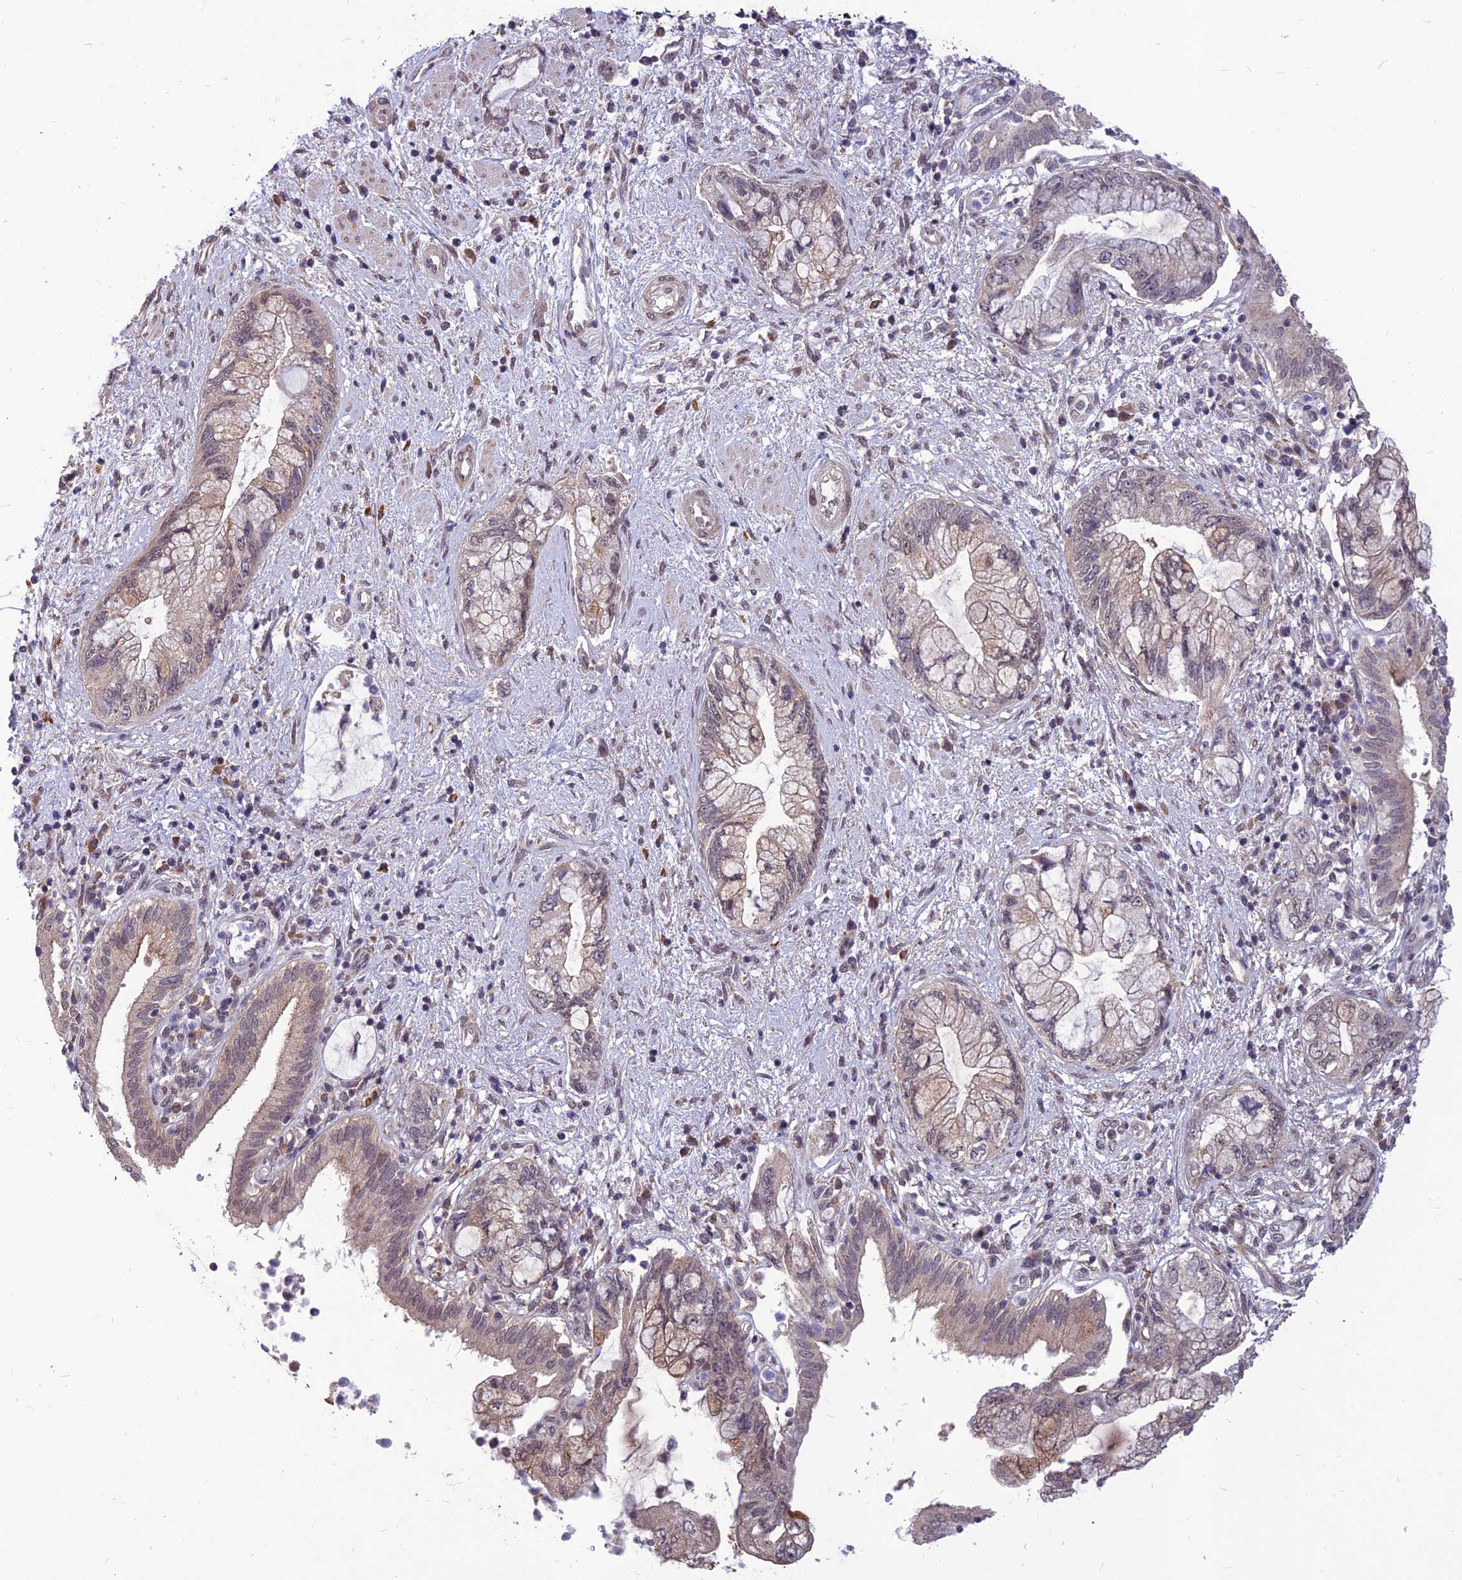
{"staining": {"intensity": "weak", "quantity": "<25%", "location": "cytoplasmic/membranous"}, "tissue": "pancreatic cancer", "cell_type": "Tumor cells", "image_type": "cancer", "snomed": [{"axis": "morphology", "description": "Adenocarcinoma, NOS"}, {"axis": "topography", "description": "Pancreas"}], "caption": "Human adenocarcinoma (pancreatic) stained for a protein using immunohistochemistry reveals no positivity in tumor cells.", "gene": "FBRS", "patient": {"sex": "female", "age": 73}}